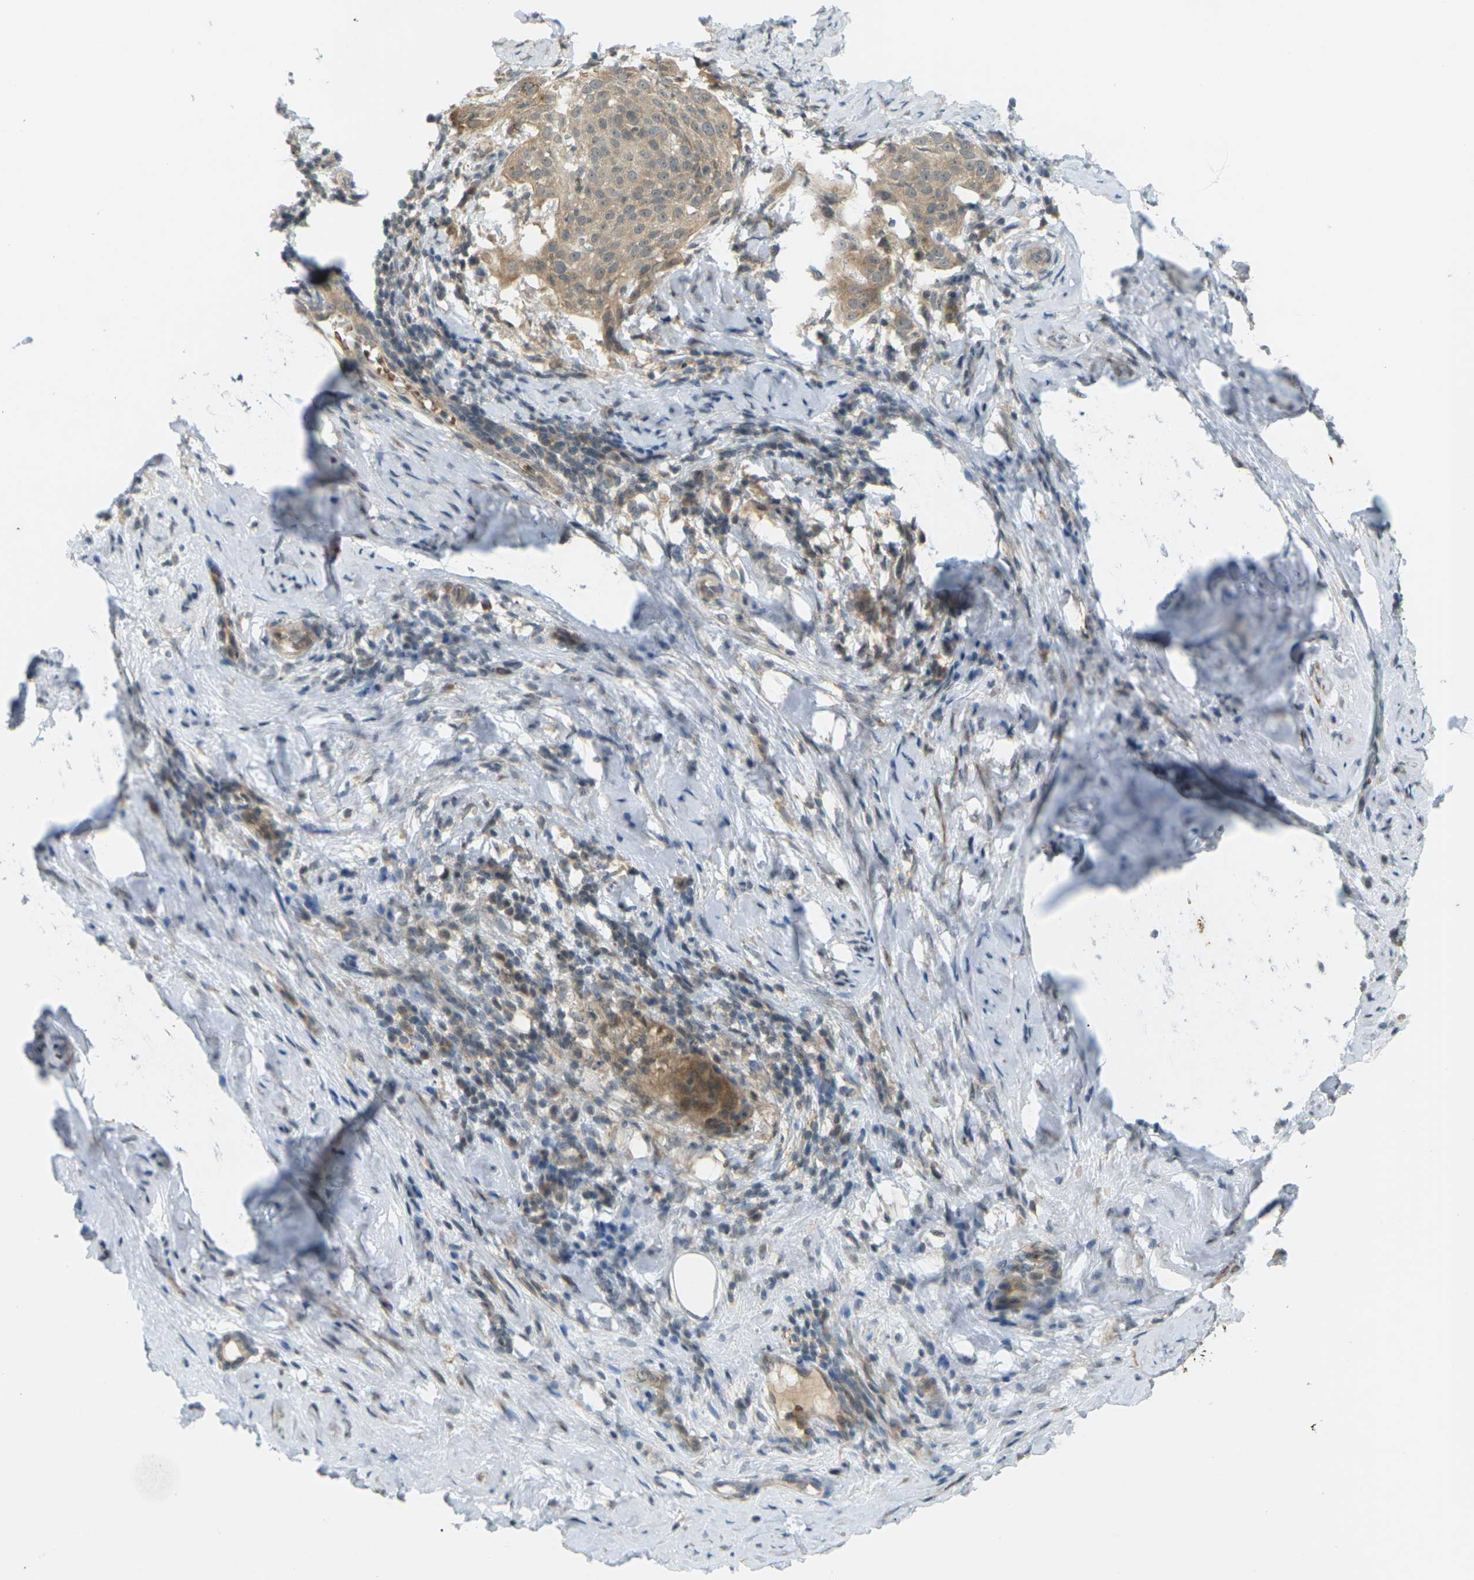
{"staining": {"intensity": "weak", "quantity": ">75%", "location": "cytoplasmic/membranous"}, "tissue": "cervical cancer", "cell_type": "Tumor cells", "image_type": "cancer", "snomed": [{"axis": "morphology", "description": "Squamous cell carcinoma, NOS"}, {"axis": "topography", "description": "Cervix"}], "caption": "This micrograph displays immunohistochemistry (IHC) staining of cervical squamous cell carcinoma, with low weak cytoplasmic/membranous staining in about >75% of tumor cells.", "gene": "SOCS6", "patient": {"sex": "female", "age": 51}}